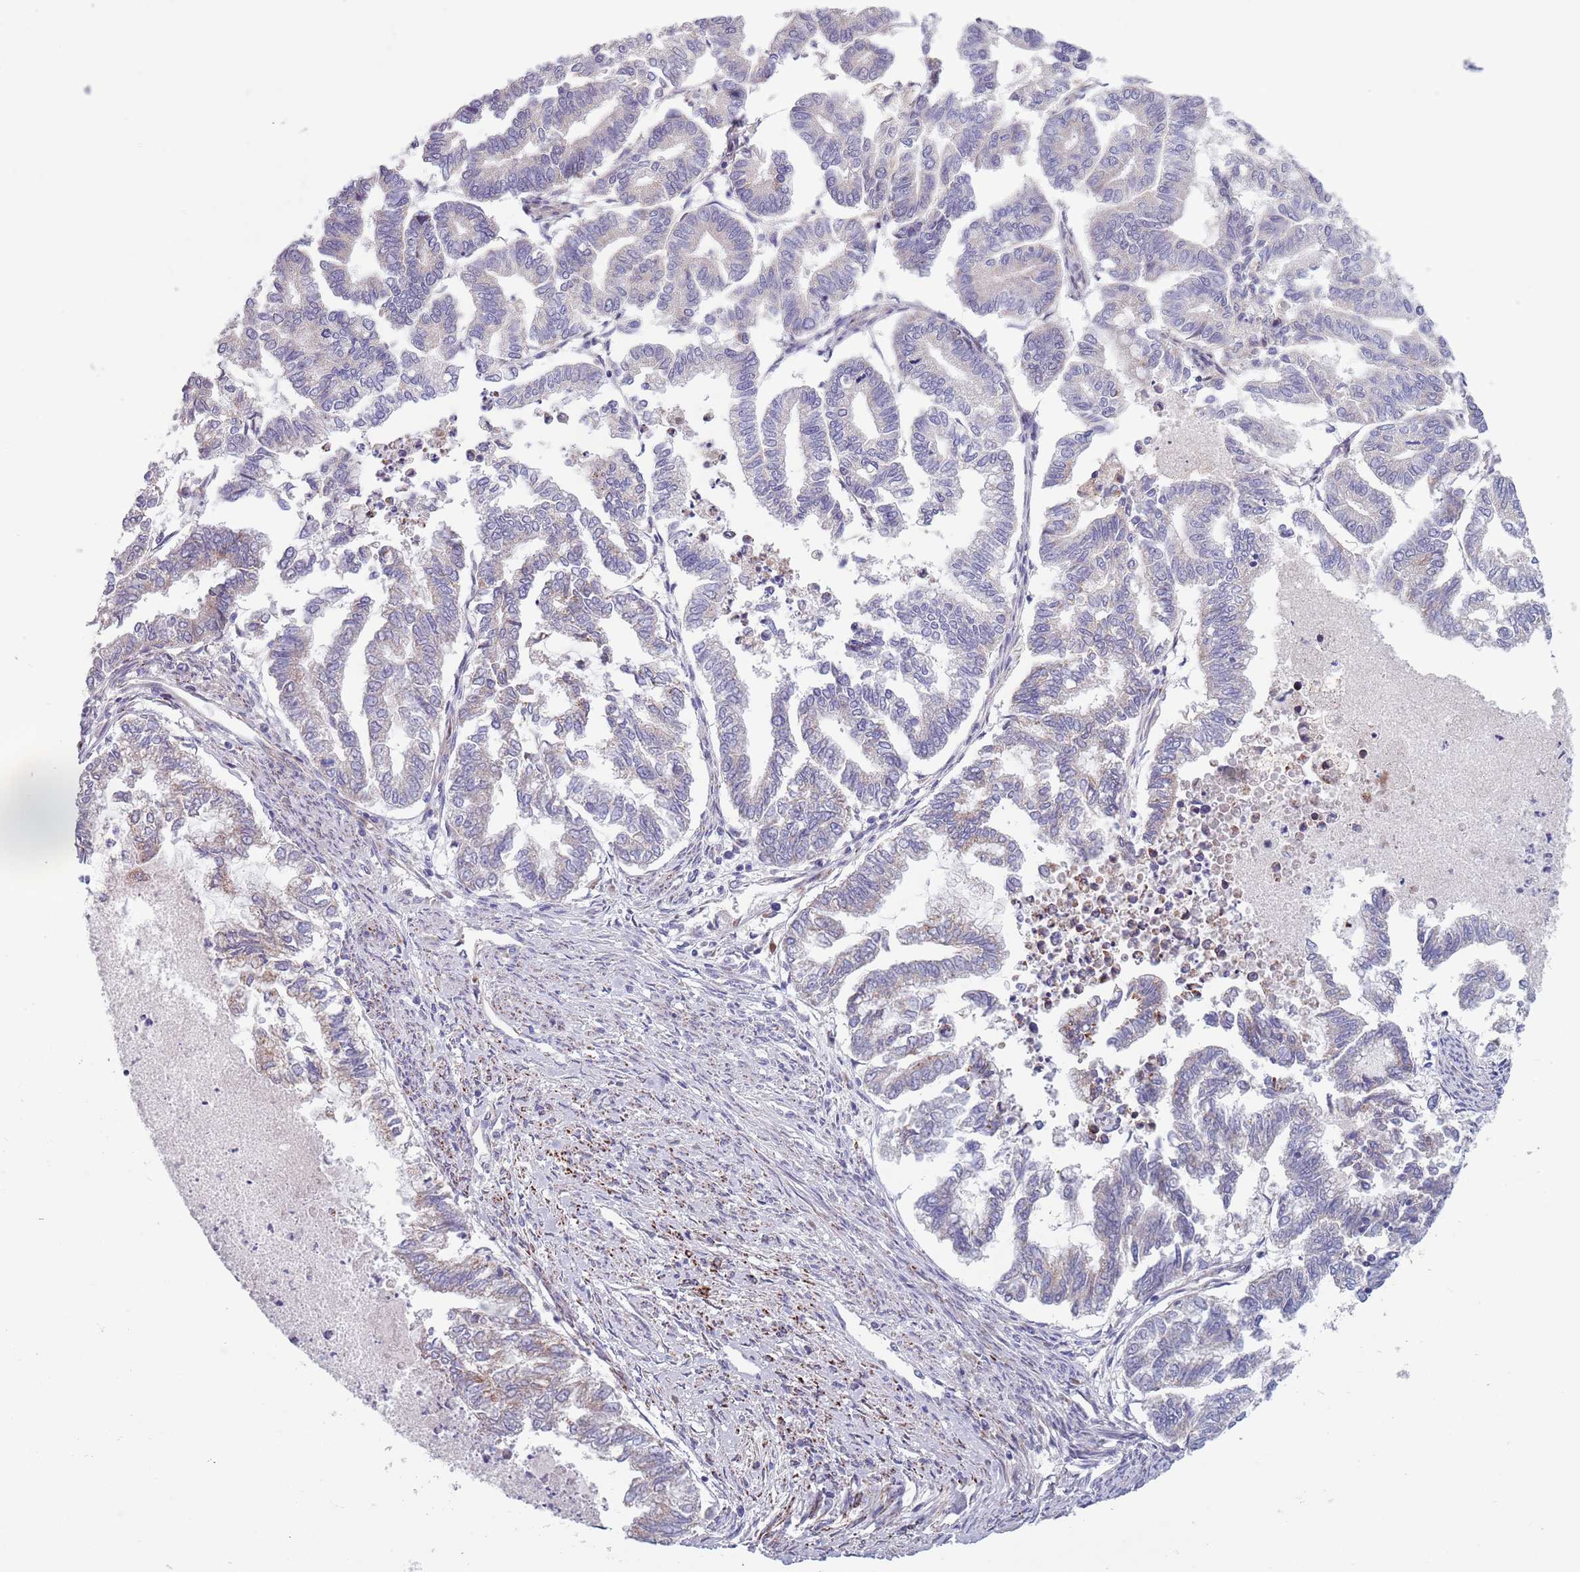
{"staining": {"intensity": "negative", "quantity": "none", "location": "none"}, "tissue": "endometrial cancer", "cell_type": "Tumor cells", "image_type": "cancer", "snomed": [{"axis": "morphology", "description": "Adenocarcinoma, NOS"}, {"axis": "topography", "description": "Endometrium"}], "caption": "Endometrial cancer (adenocarcinoma) was stained to show a protein in brown. There is no significant expression in tumor cells.", "gene": "TYW1", "patient": {"sex": "female", "age": 79}}